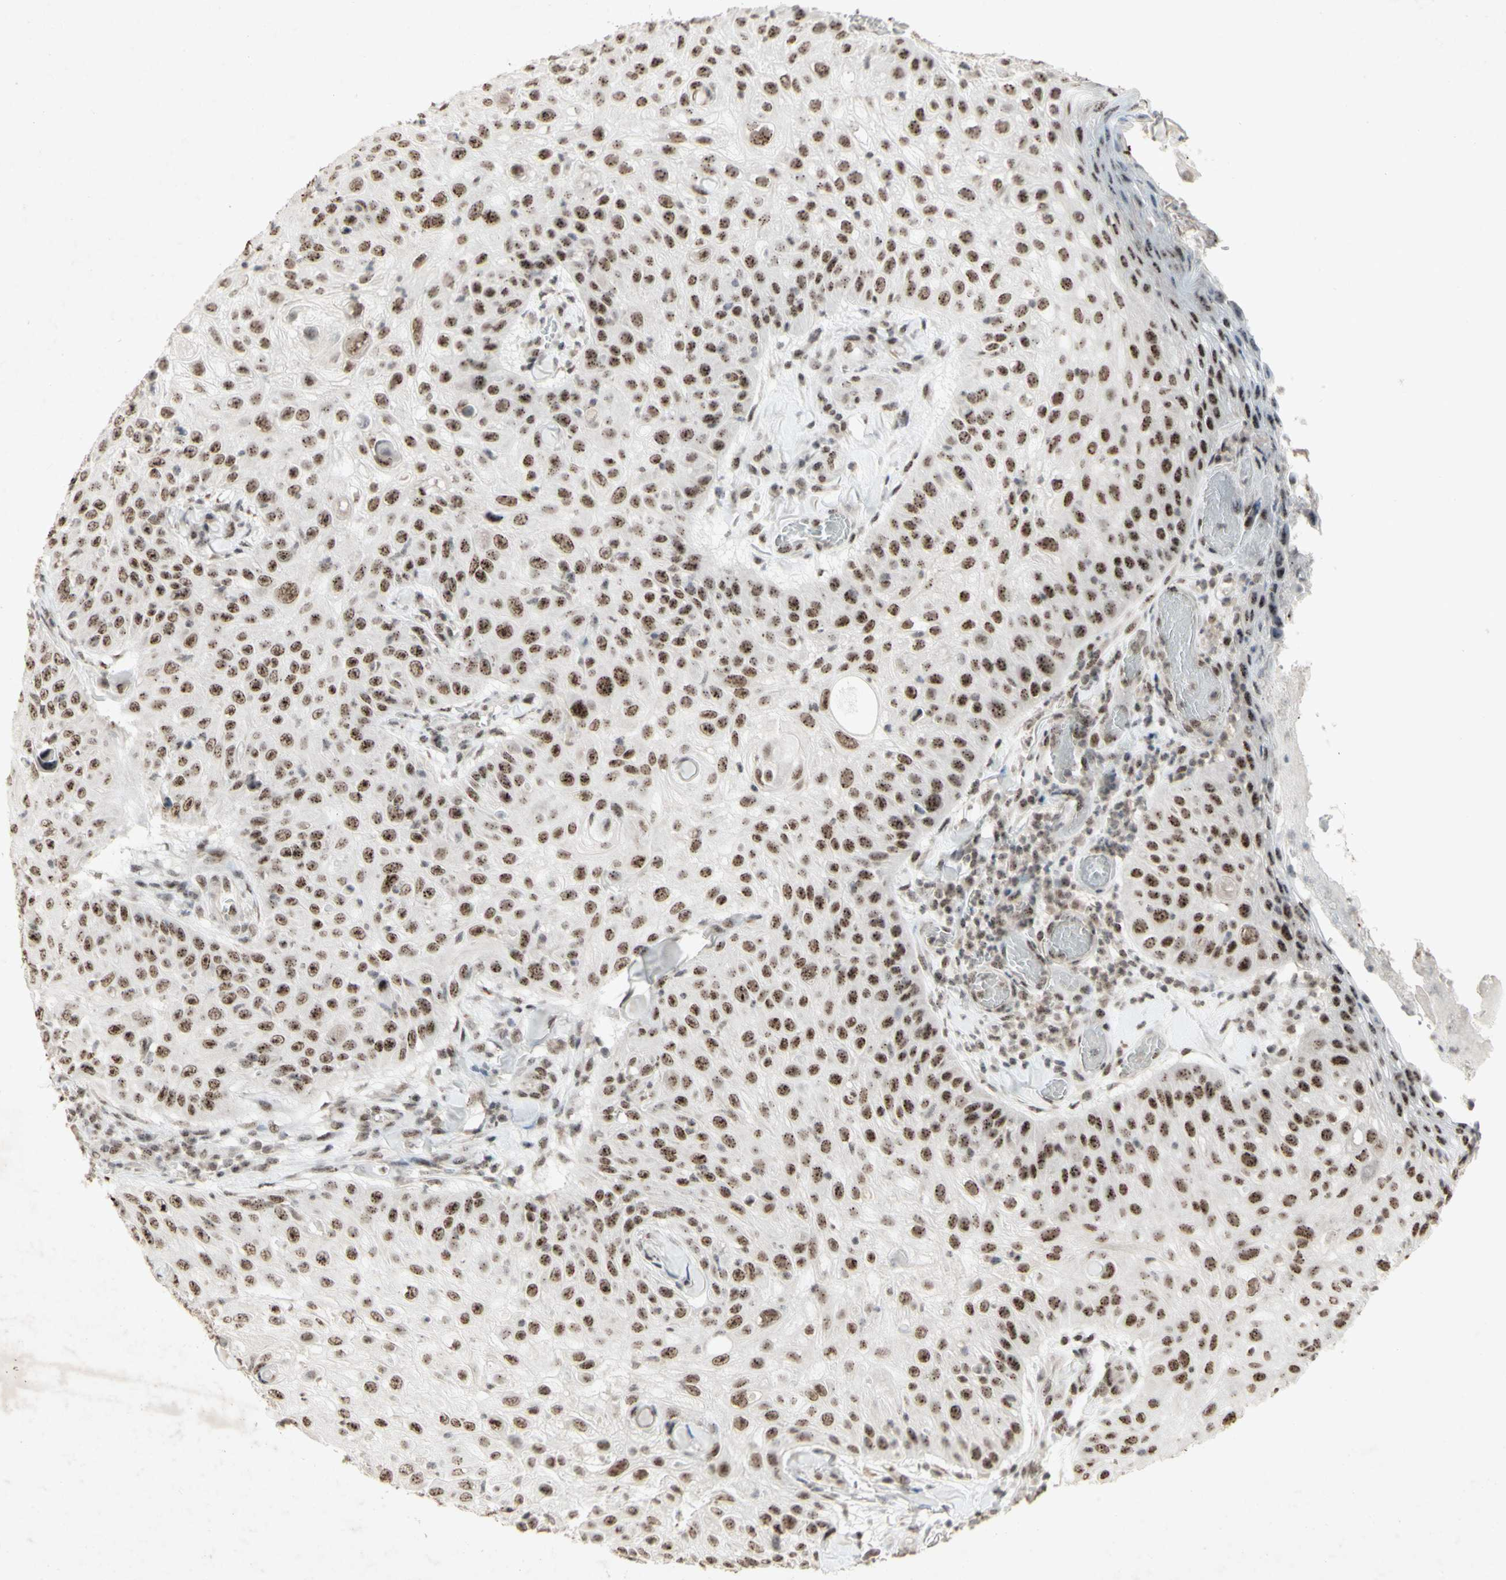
{"staining": {"intensity": "strong", "quantity": ">75%", "location": "nuclear"}, "tissue": "skin cancer", "cell_type": "Tumor cells", "image_type": "cancer", "snomed": [{"axis": "morphology", "description": "Squamous cell carcinoma, NOS"}, {"axis": "topography", "description": "Skin"}], "caption": "A brown stain highlights strong nuclear expression of a protein in skin cancer (squamous cell carcinoma) tumor cells.", "gene": "CENPB", "patient": {"sex": "male", "age": 86}}